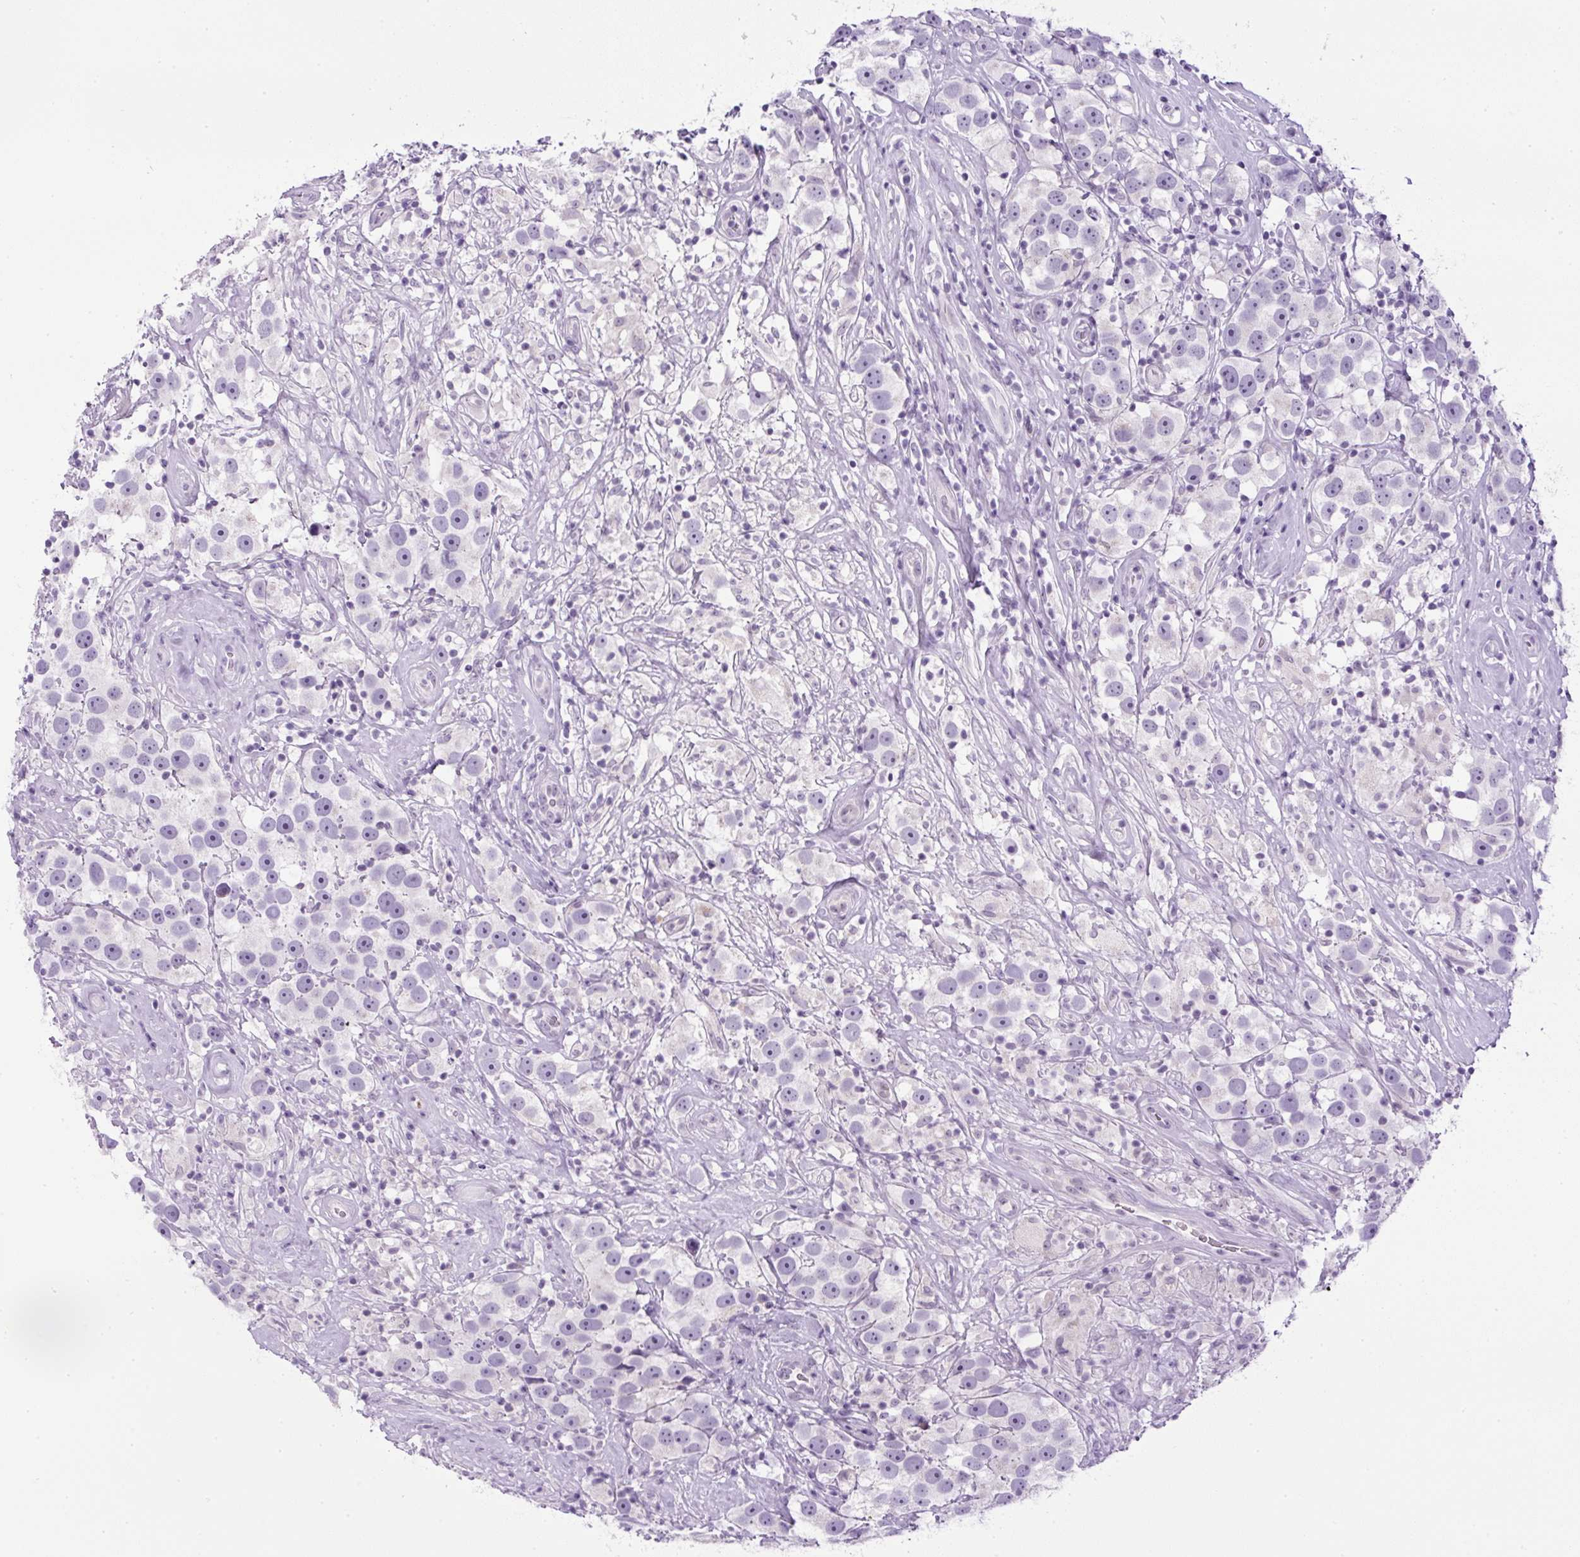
{"staining": {"intensity": "negative", "quantity": "none", "location": "none"}, "tissue": "testis cancer", "cell_type": "Tumor cells", "image_type": "cancer", "snomed": [{"axis": "morphology", "description": "Seminoma, NOS"}, {"axis": "topography", "description": "Testis"}], "caption": "Human testis cancer stained for a protein using IHC demonstrates no staining in tumor cells.", "gene": "RHBDD2", "patient": {"sex": "male", "age": 49}}